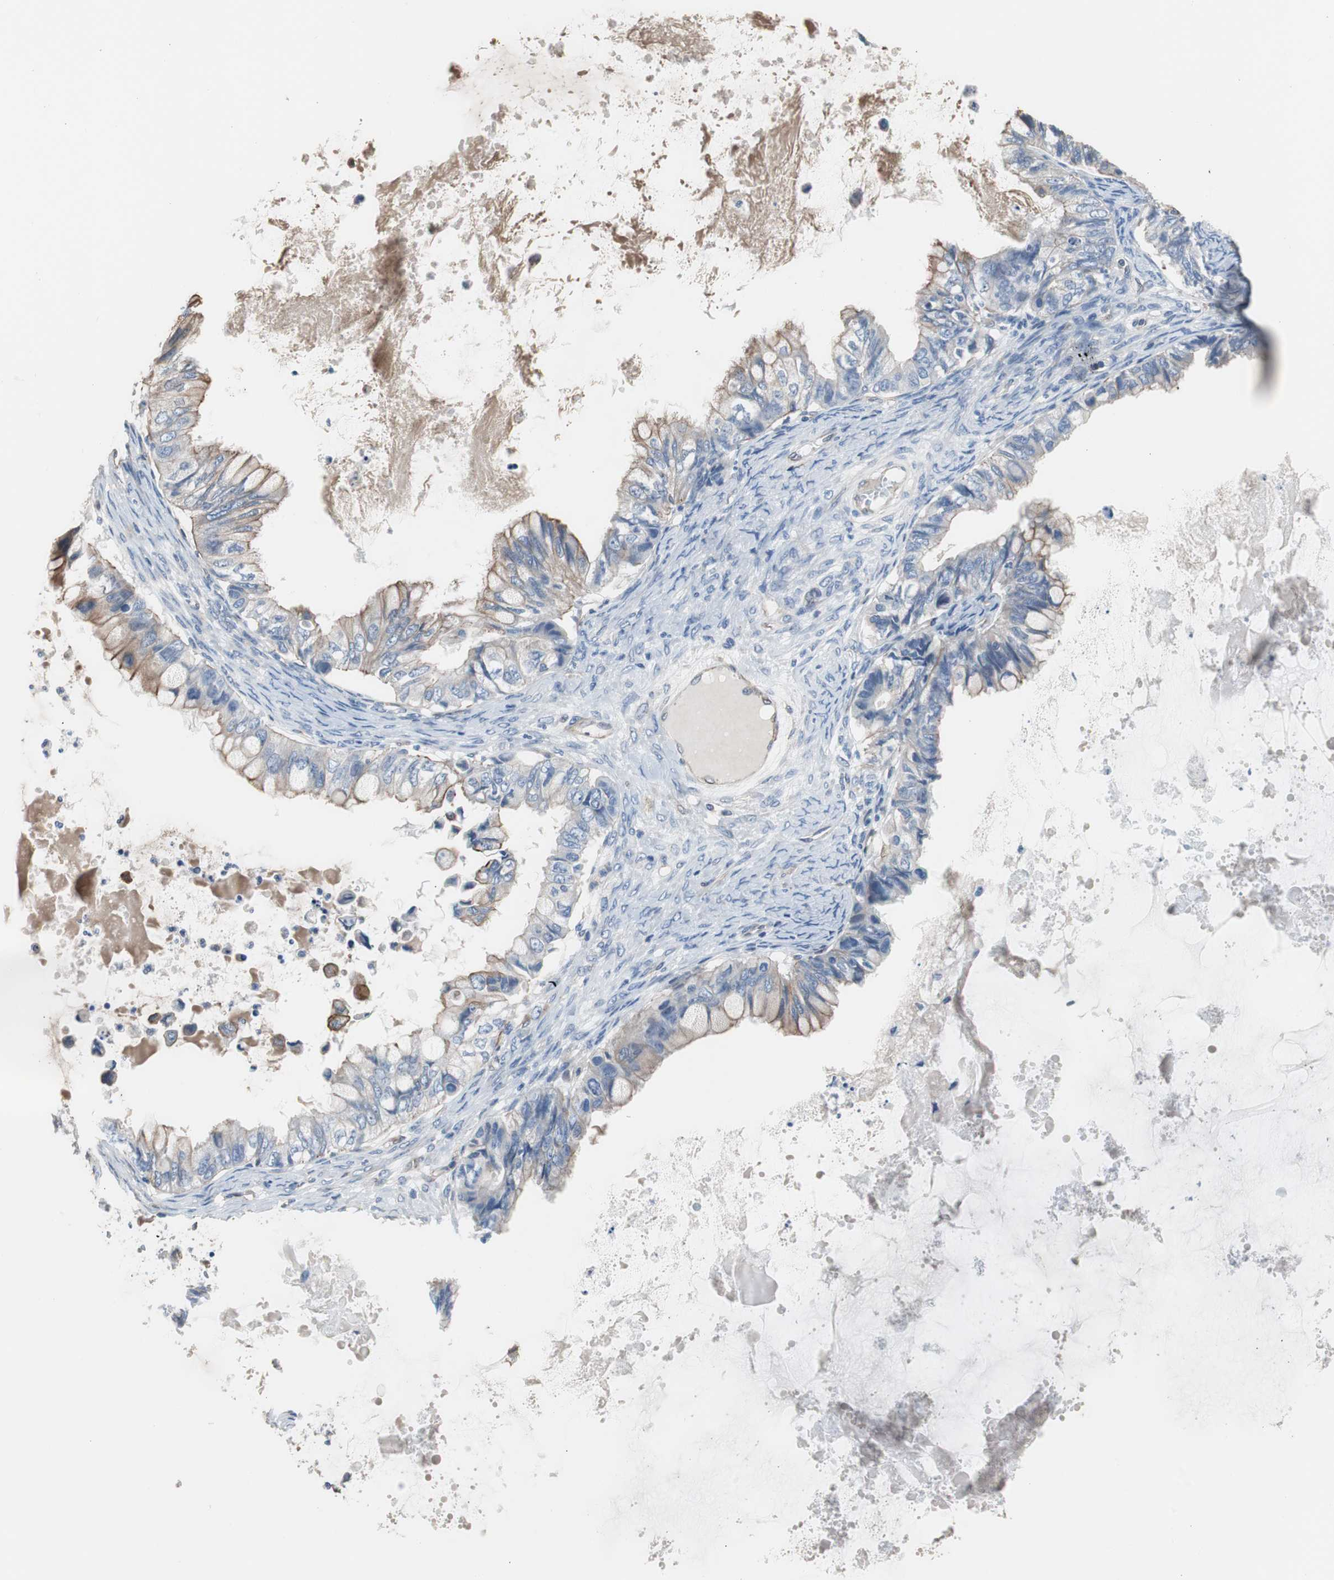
{"staining": {"intensity": "weak", "quantity": "25%-75%", "location": "cytoplasmic/membranous"}, "tissue": "ovarian cancer", "cell_type": "Tumor cells", "image_type": "cancer", "snomed": [{"axis": "morphology", "description": "Cystadenocarcinoma, mucinous, NOS"}, {"axis": "topography", "description": "Ovary"}], "caption": "Mucinous cystadenocarcinoma (ovarian) tissue displays weak cytoplasmic/membranous staining in about 25%-75% of tumor cells", "gene": "KIF3B", "patient": {"sex": "female", "age": 80}}